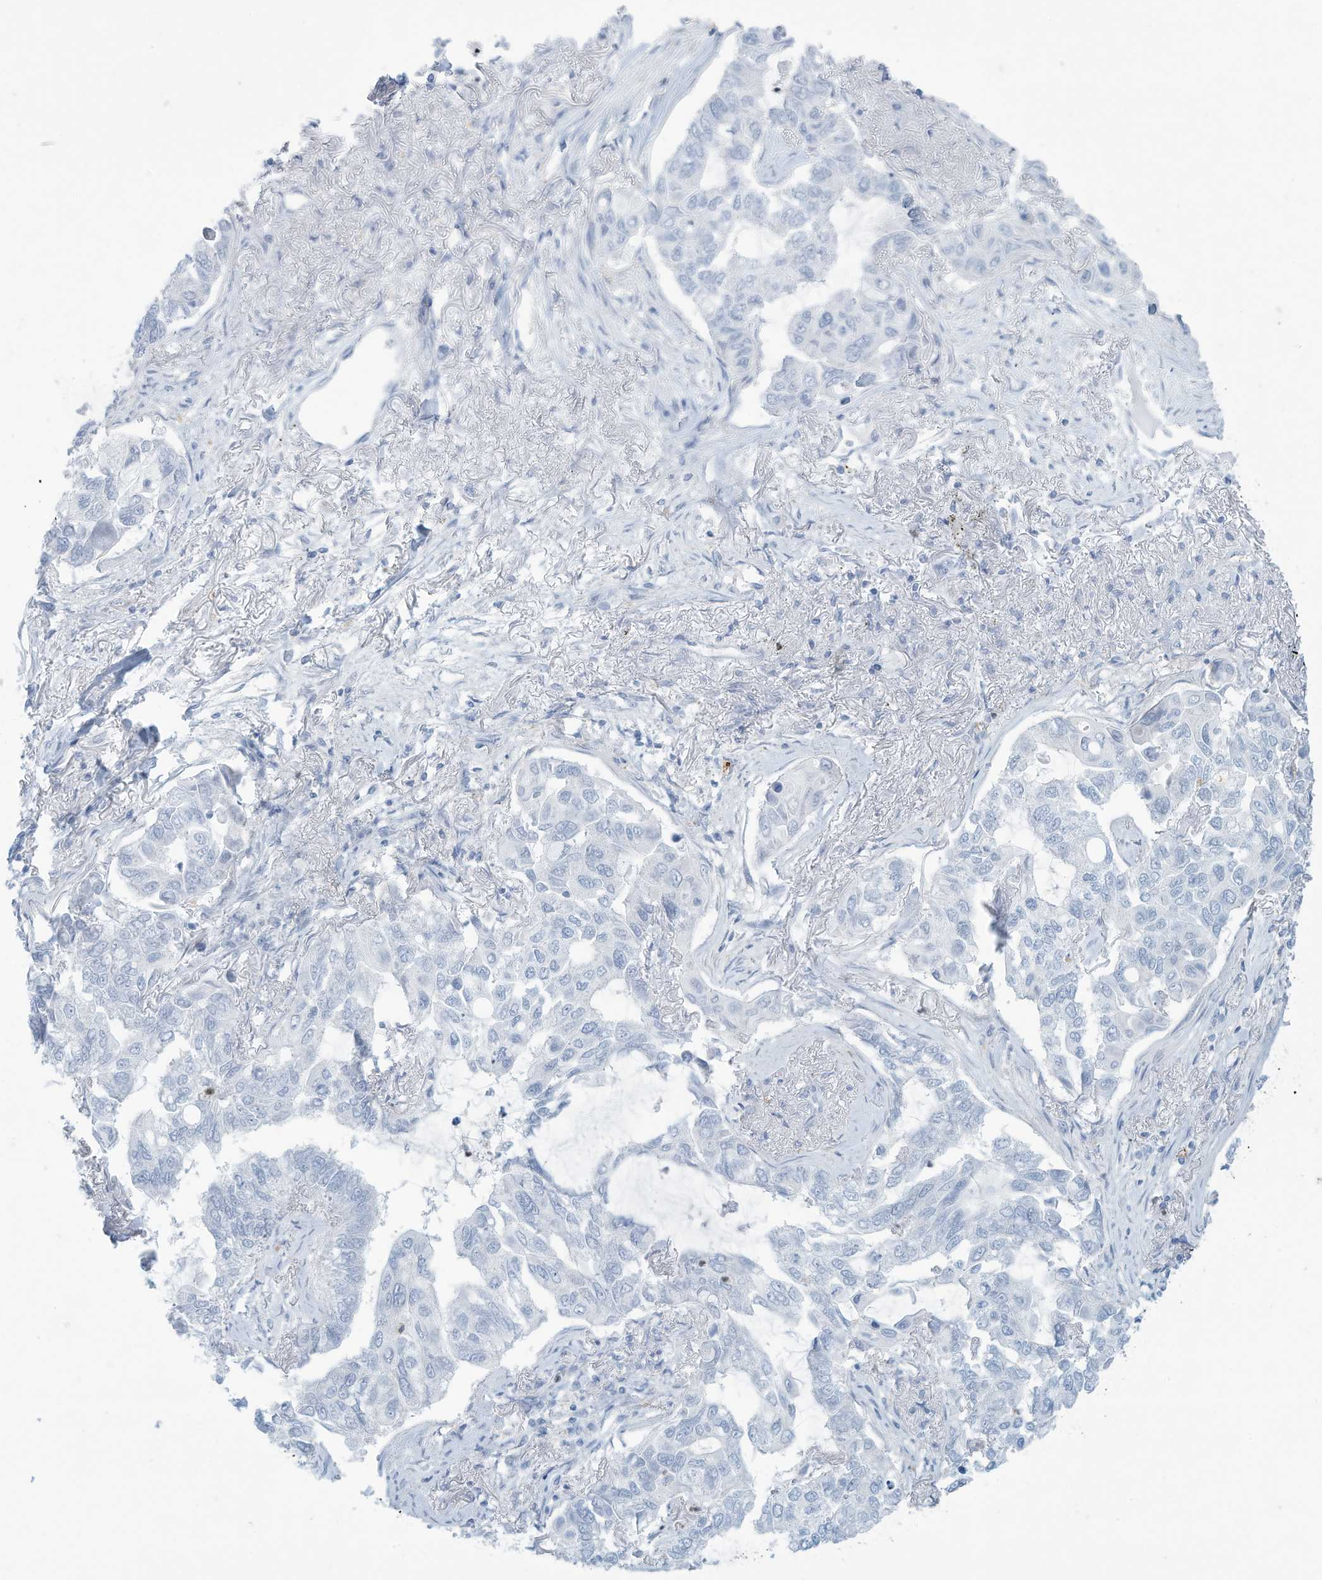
{"staining": {"intensity": "negative", "quantity": "none", "location": "none"}, "tissue": "lung cancer", "cell_type": "Tumor cells", "image_type": "cancer", "snomed": [{"axis": "morphology", "description": "Adenocarcinoma, NOS"}, {"axis": "topography", "description": "Lung"}], "caption": "Human lung cancer (adenocarcinoma) stained for a protein using immunohistochemistry (IHC) displays no staining in tumor cells.", "gene": "ERI2", "patient": {"sex": "male", "age": 64}}